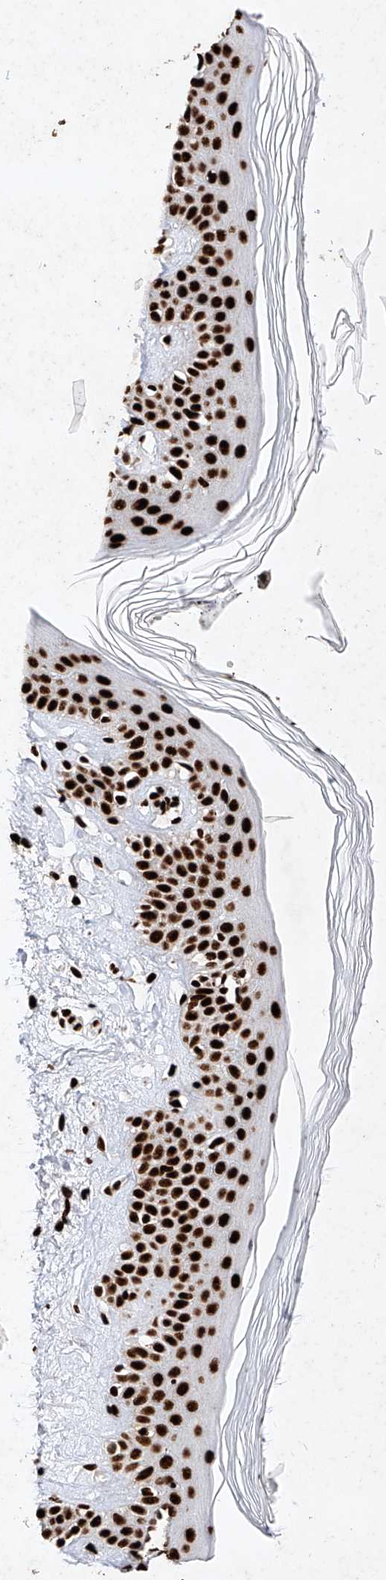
{"staining": {"intensity": "strong", "quantity": ">75%", "location": "nuclear"}, "tissue": "skin", "cell_type": "Fibroblasts", "image_type": "normal", "snomed": [{"axis": "morphology", "description": "Normal tissue, NOS"}, {"axis": "topography", "description": "Skin"}], "caption": "Benign skin exhibits strong nuclear positivity in about >75% of fibroblasts, visualized by immunohistochemistry. (DAB (3,3'-diaminobenzidine) IHC, brown staining for protein, blue staining for nuclei).", "gene": "SRSF6", "patient": {"sex": "female", "age": 64}}